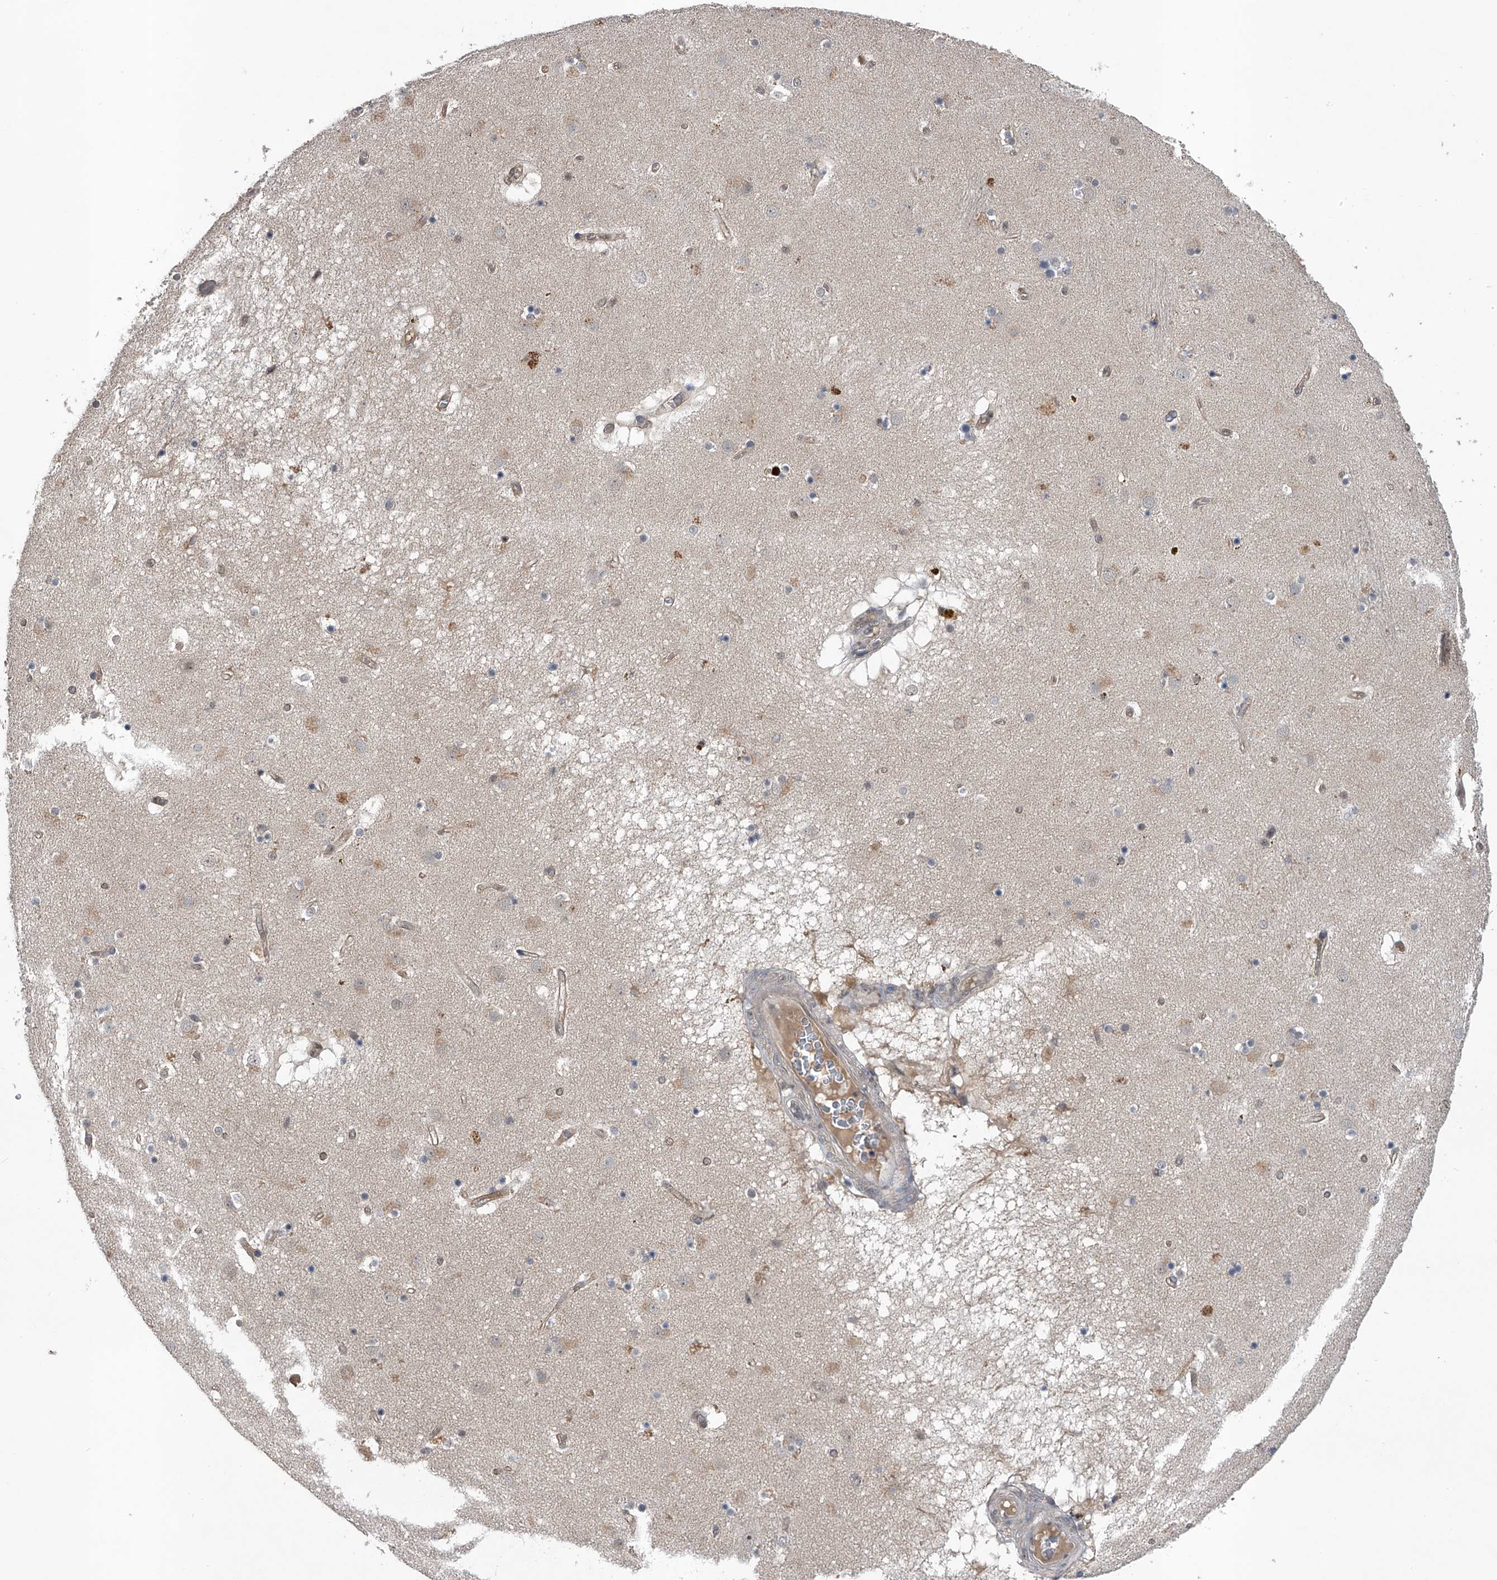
{"staining": {"intensity": "weak", "quantity": "<25%", "location": "cytoplasmic/membranous"}, "tissue": "caudate", "cell_type": "Glial cells", "image_type": "normal", "snomed": [{"axis": "morphology", "description": "Normal tissue, NOS"}, {"axis": "topography", "description": "Lateral ventricle wall"}], "caption": "Glial cells show no significant positivity in benign caudate.", "gene": "SLC12A8", "patient": {"sex": "male", "age": 70}}